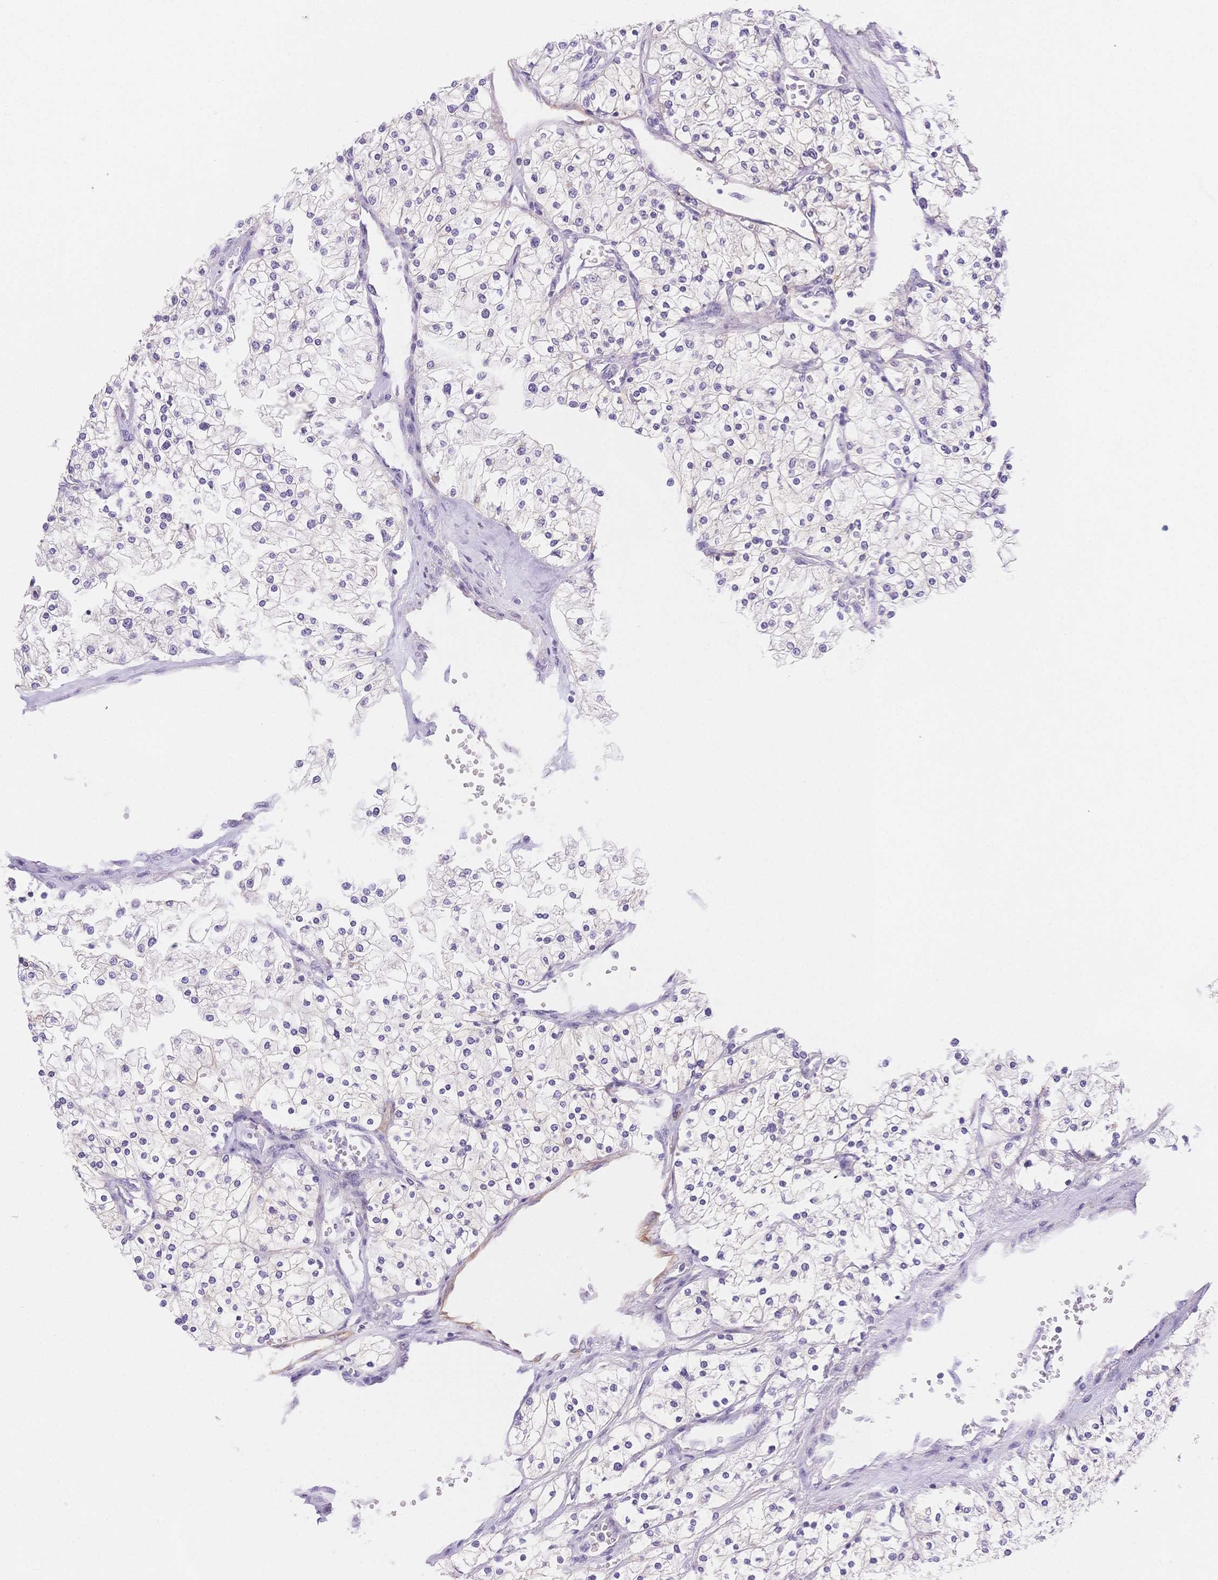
{"staining": {"intensity": "negative", "quantity": "none", "location": "none"}, "tissue": "renal cancer", "cell_type": "Tumor cells", "image_type": "cancer", "snomed": [{"axis": "morphology", "description": "Adenocarcinoma, NOS"}, {"axis": "topography", "description": "Kidney"}], "caption": "Histopathology image shows no significant protein positivity in tumor cells of renal adenocarcinoma.", "gene": "CSN1S1", "patient": {"sex": "male", "age": 80}}